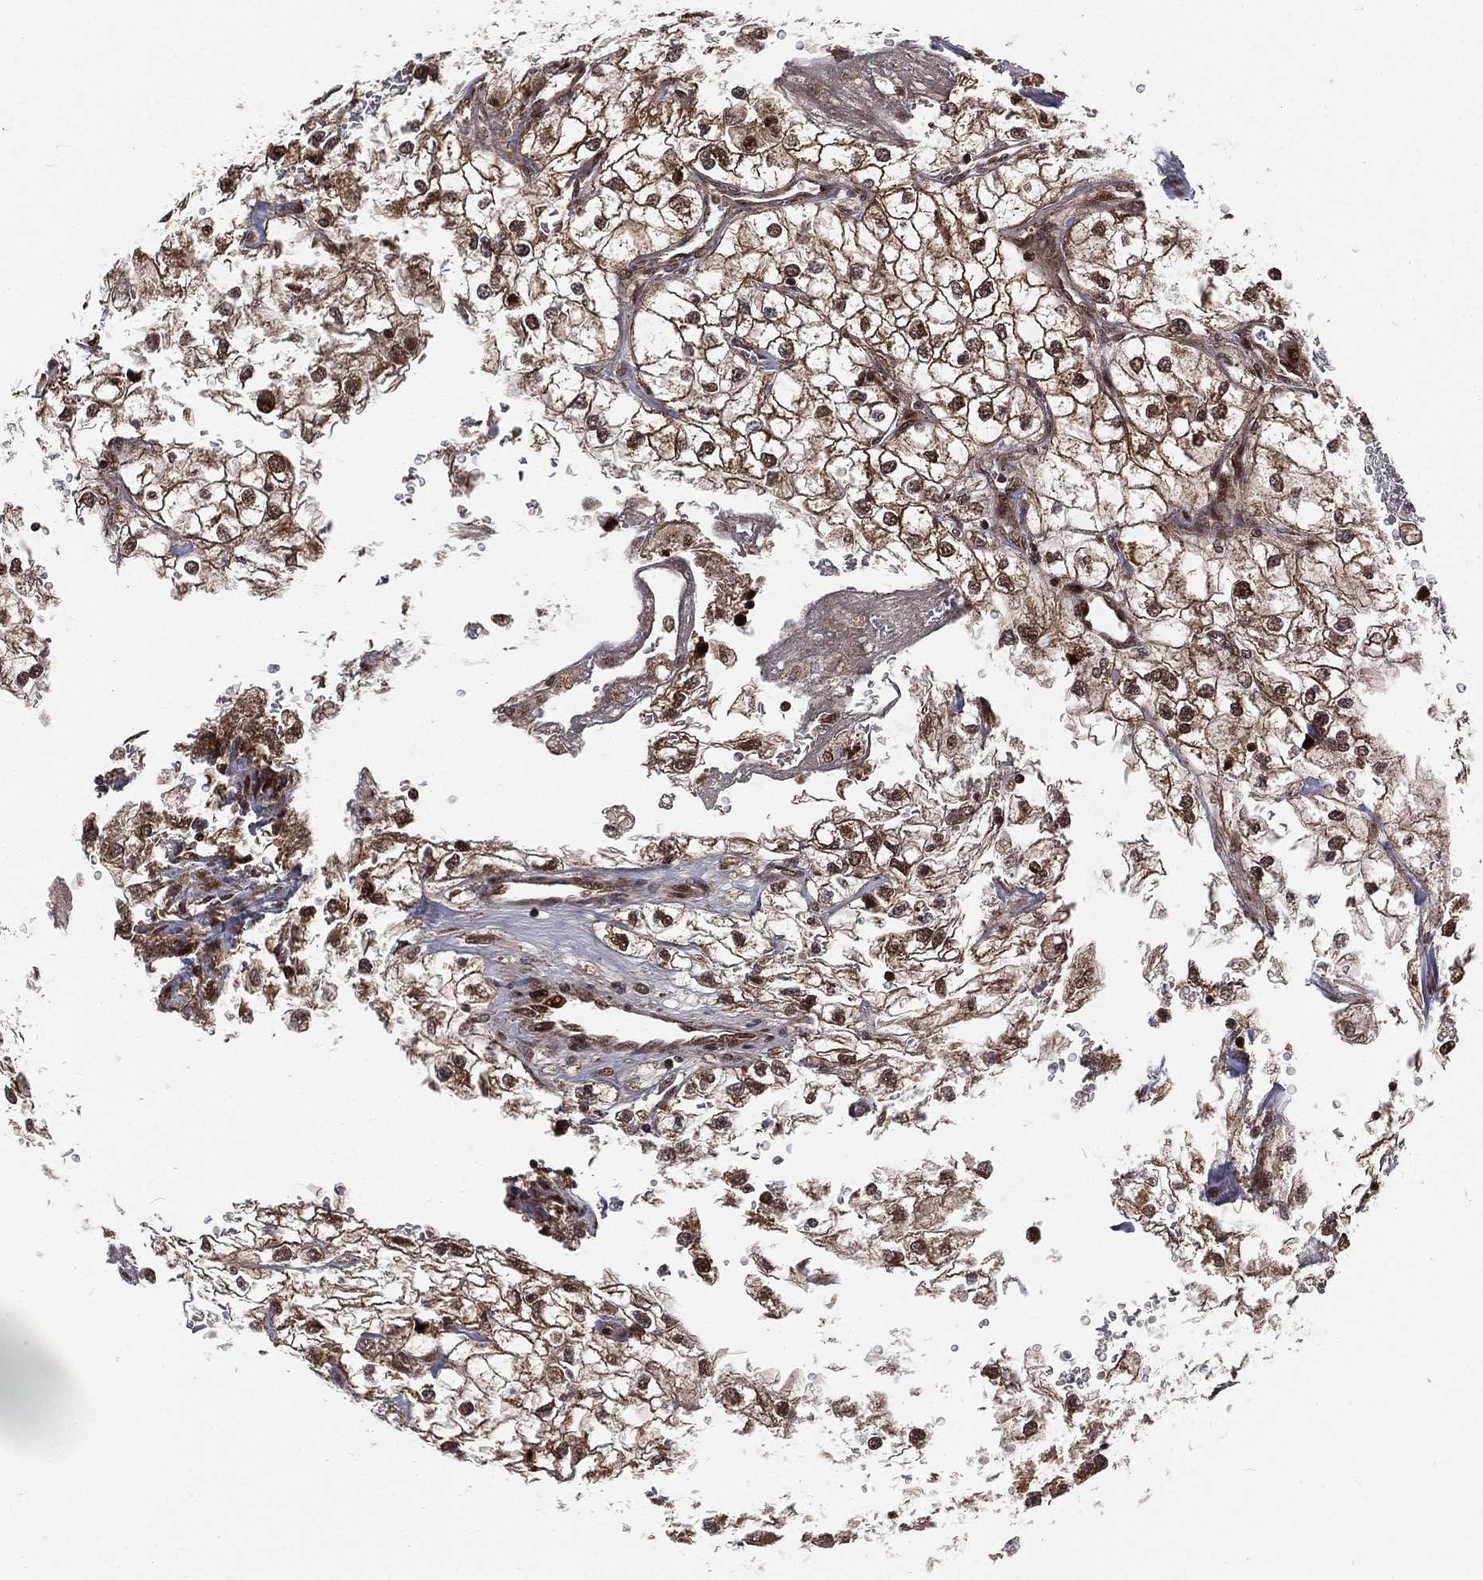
{"staining": {"intensity": "strong", "quantity": "25%-75%", "location": "cytoplasmic/membranous,nuclear"}, "tissue": "renal cancer", "cell_type": "Tumor cells", "image_type": "cancer", "snomed": [{"axis": "morphology", "description": "Adenocarcinoma, NOS"}, {"axis": "topography", "description": "Kidney"}], "caption": "Immunohistochemistry (IHC) micrograph of neoplastic tissue: renal cancer stained using immunohistochemistry exhibits high levels of strong protein expression localized specifically in the cytoplasmic/membranous and nuclear of tumor cells, appearing as a cytoplasmic/membranous and nuclear brown color.", "gene": "MDM2", "patient": {"sex": "male", "age": 59}}